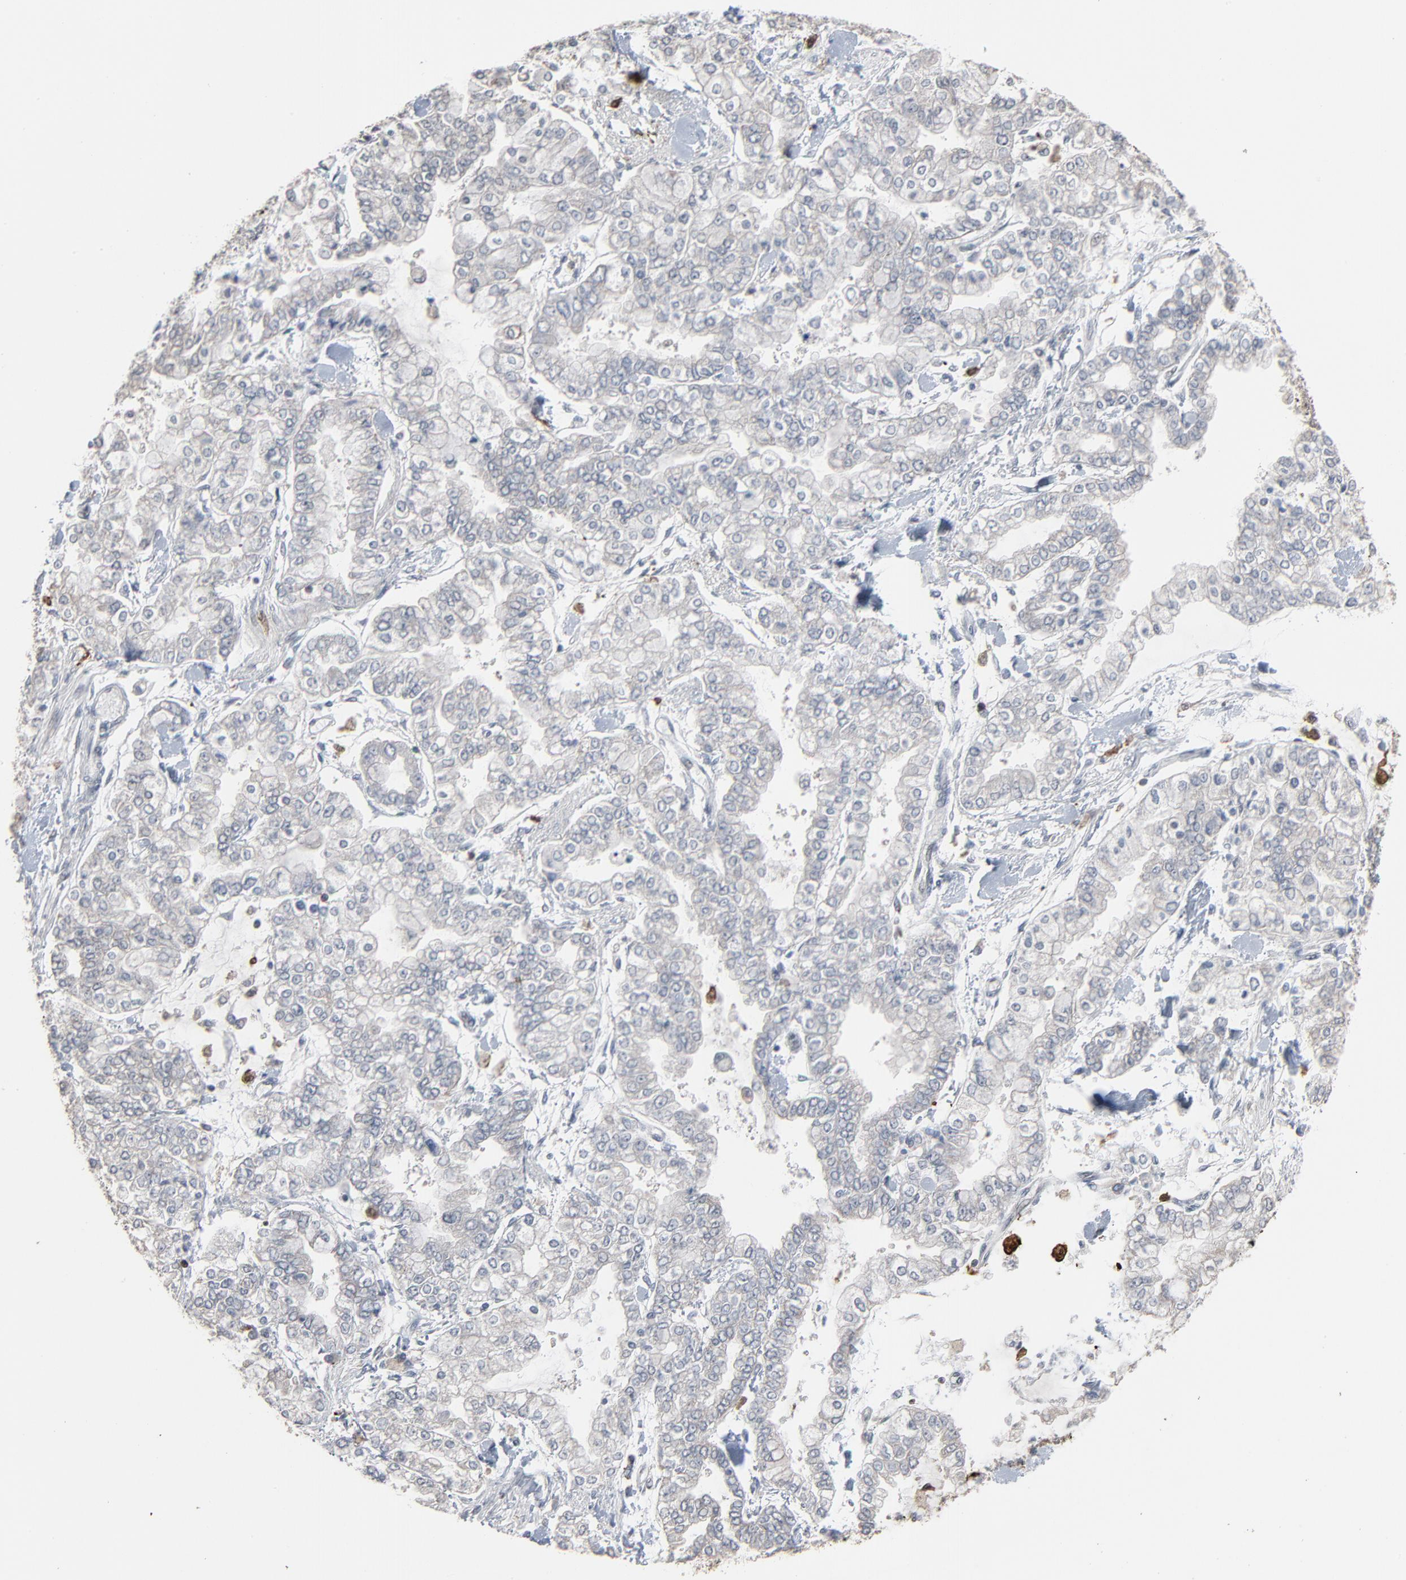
{"staining": {"intensity": "negative", "quantity": "none", "location": "none"}, "tissue": "stomach cancer", "cell_type": "Tumor cells", "image_type": "cancer", "snomed": [{"axis": "morphology", "description": "Normal tissue, NOS"}, {"axis": "morphology", "description": "Adenocarcinoma, NOS"}, {"axis": "topography", "description": "Stomach, upper"}, {"axis": "topography", "description": "Stomach"}], "caption": "A high-resolution histopathology image shows immunohistochemistry (IHC) staining of stomach adenocarcinoma, which demonstrates no significant expression in tumor cells.", "gene": "DOCK8", "patient": {"sex": "male", "age": 76}}